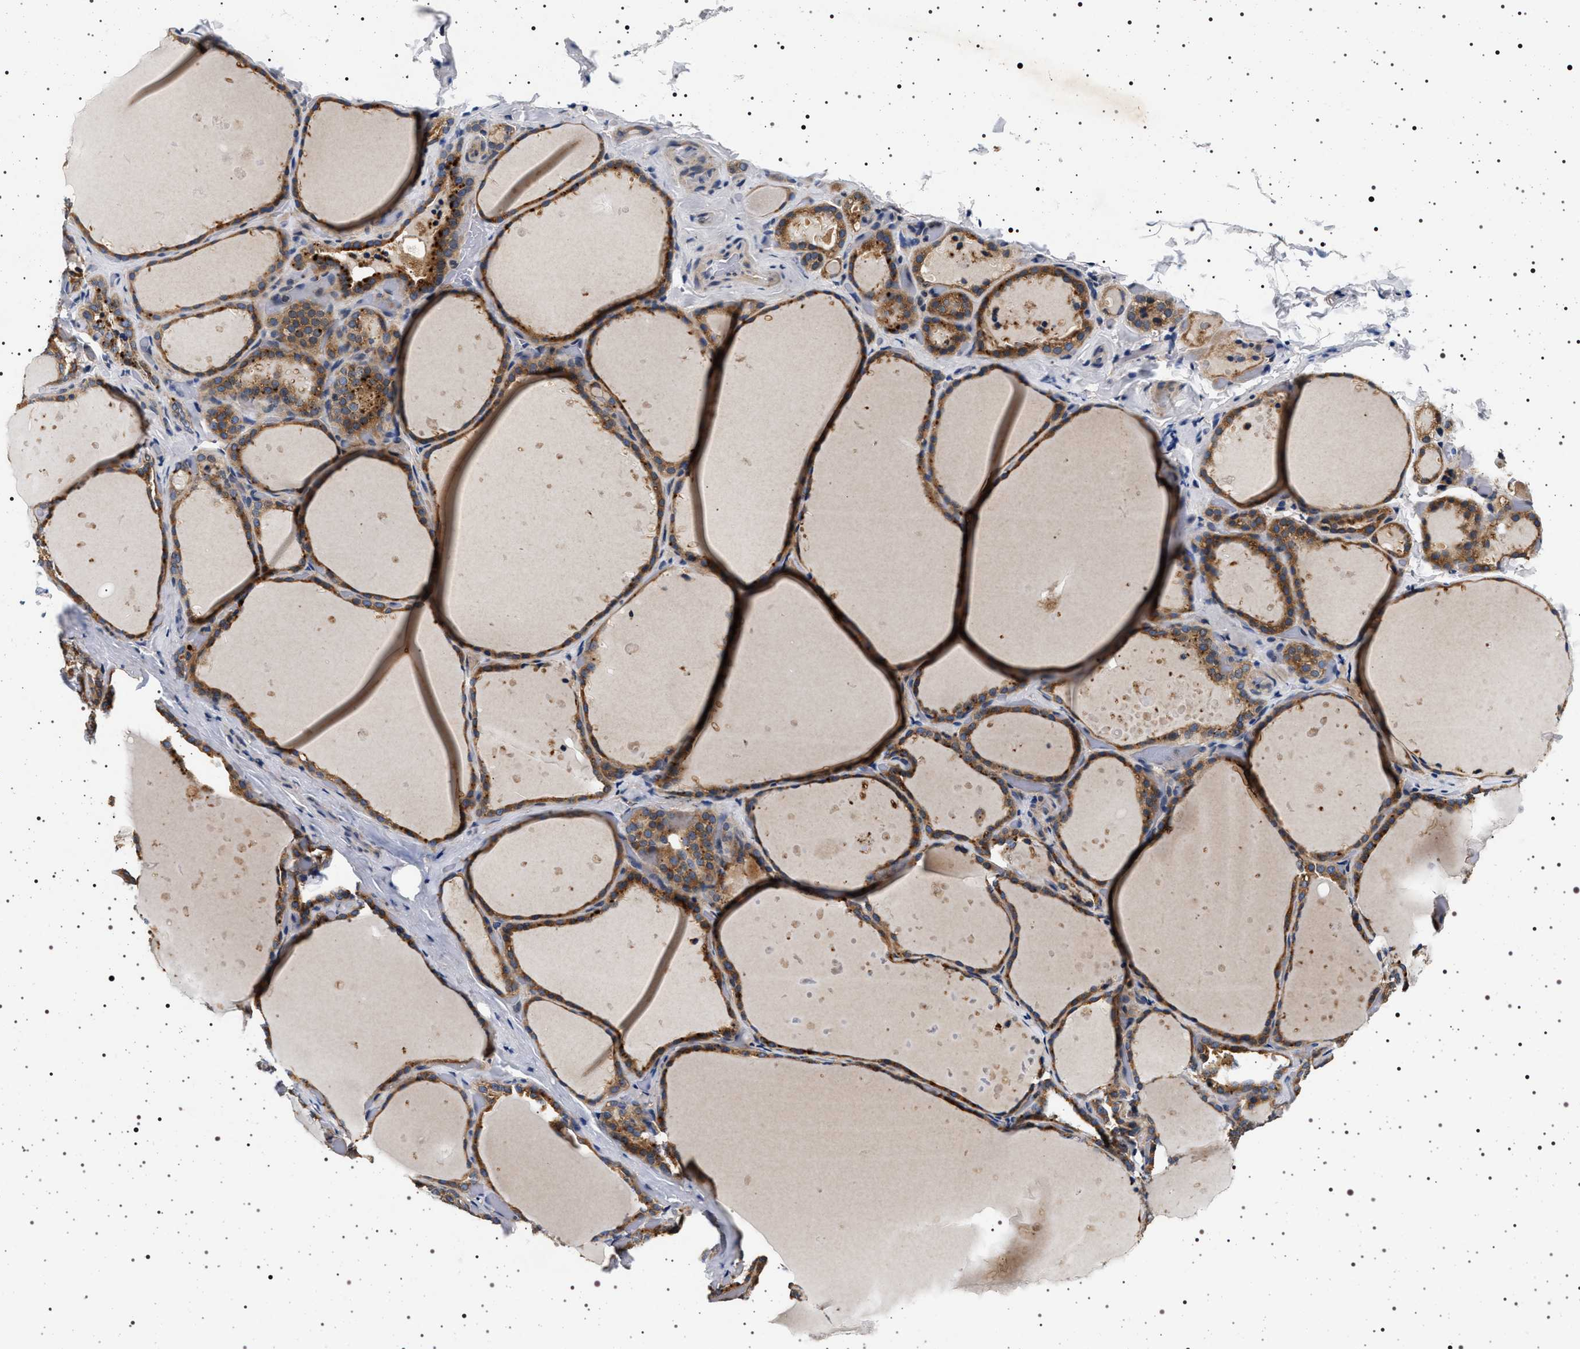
{"staining": {"intensity": "moderate", "quantity": ">75%", "location": "cytoplasmic/membranous"}, "tissue": "thyroid gland", "cell_type": "Glandular cells", "image_type": "normal", "snomed": [{"axis": "morphology", "description": "Normal tissue, NOS"}, {"axis": "topography", "description": "Thyroid gland"}], "caption": "This image shows immunohistochemistry (IHC) staining of benign thyroid gland, with medium moderate cytoplasmic/membranous positivity in approximately >75% of glandular cells.", "gene": "DCBLD2", "patient": {"sex": "female", "age": 44}}